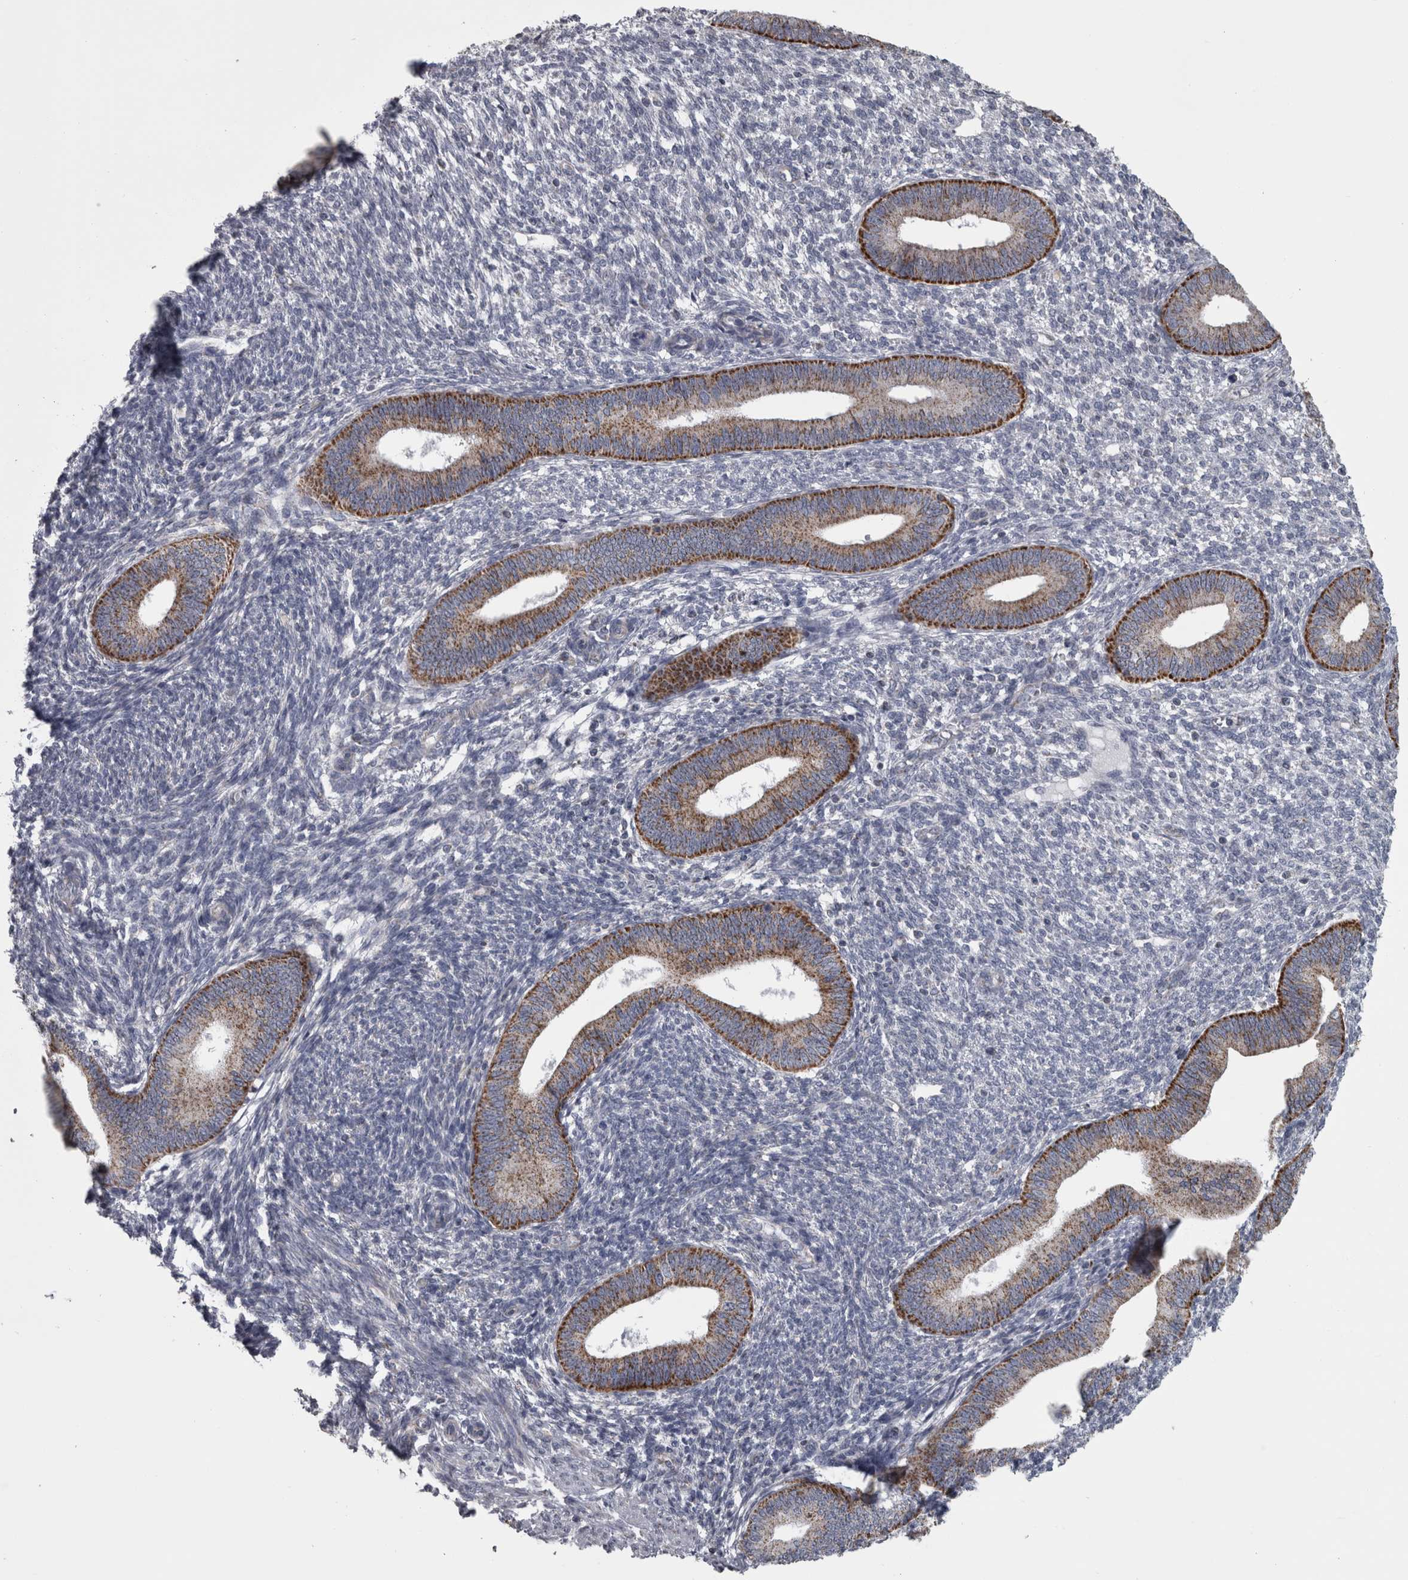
{"staining": {"intensity": "negative", "quantity": "none", "location": "none"}, "tissue": "endometrium", "cell_type": "Cells in endometrial stroma", "image_type": "normal", "snomed": [{"axis": "morphology", "description": "Normal tissue, NOS"}, {"axis": "topography", "description": "Endometrium"}], "caption": "Histopathology image shows no protein positivity in cells in endometrial stroma of normal endometrium.", "gene": "DBT", "patient": {"sex": "female", "age": 46}}